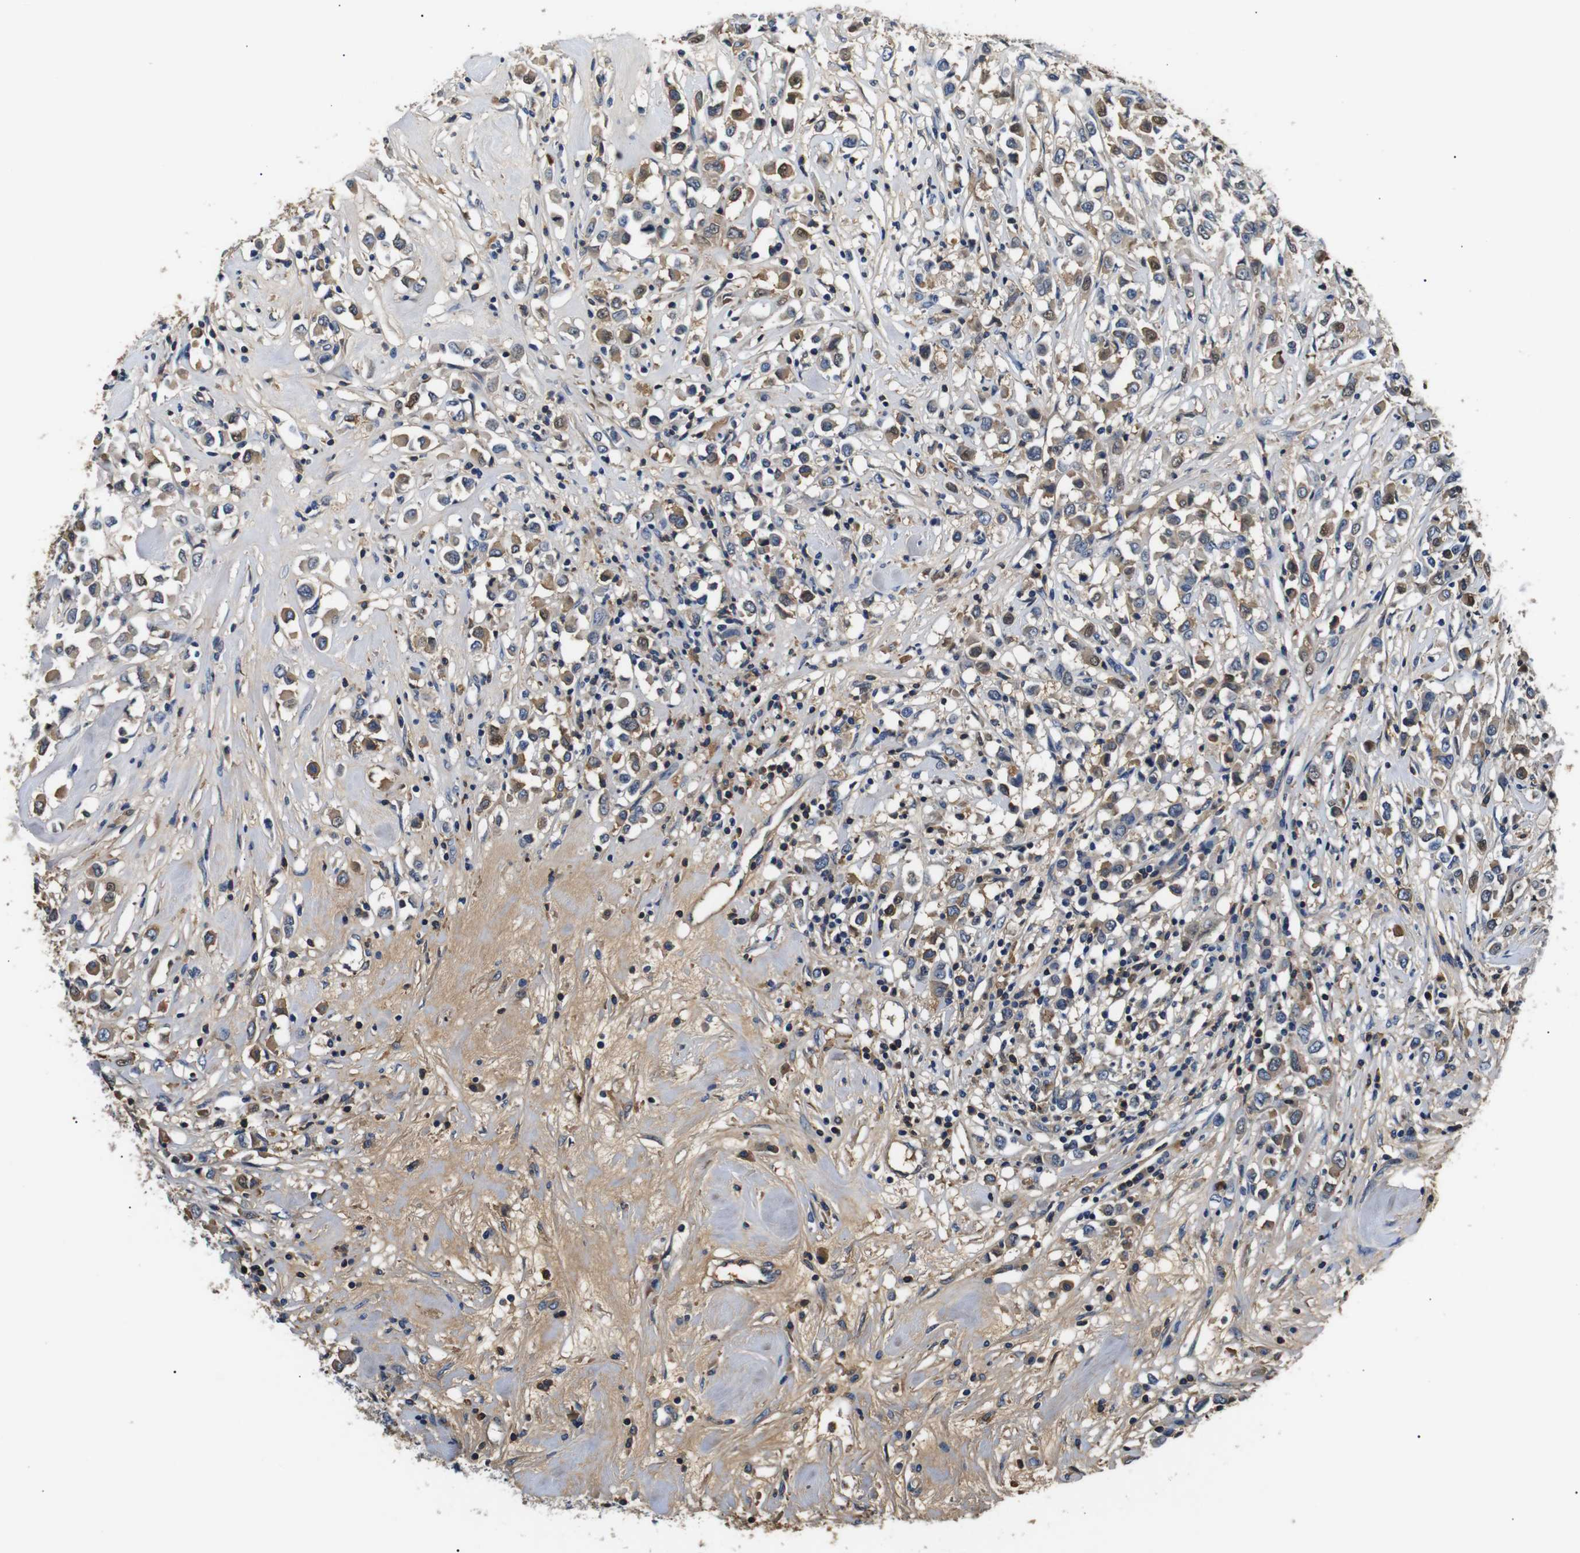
{"staining": {"intensity": "moderate", "quantity": ">75%", "location": "cytoplasmic/membranous"}, "tissue": "breast cancer", "cell_type": "Tumor cells", "image_type": "cancer", "snomed": [{"axis": "morphology", "description": "Duct carcinoma"}, {"axis": "topography", "description": "Breast"}], "caption": "Immunohistochemical staining of breast cancer (intraductal carcinoma) shows medium levels of moderate cytoplasmic/membranous expression in about >75% of tumor cells.", "gene": "LHCGR", "patient": {"sex": "female", "age": 61}}